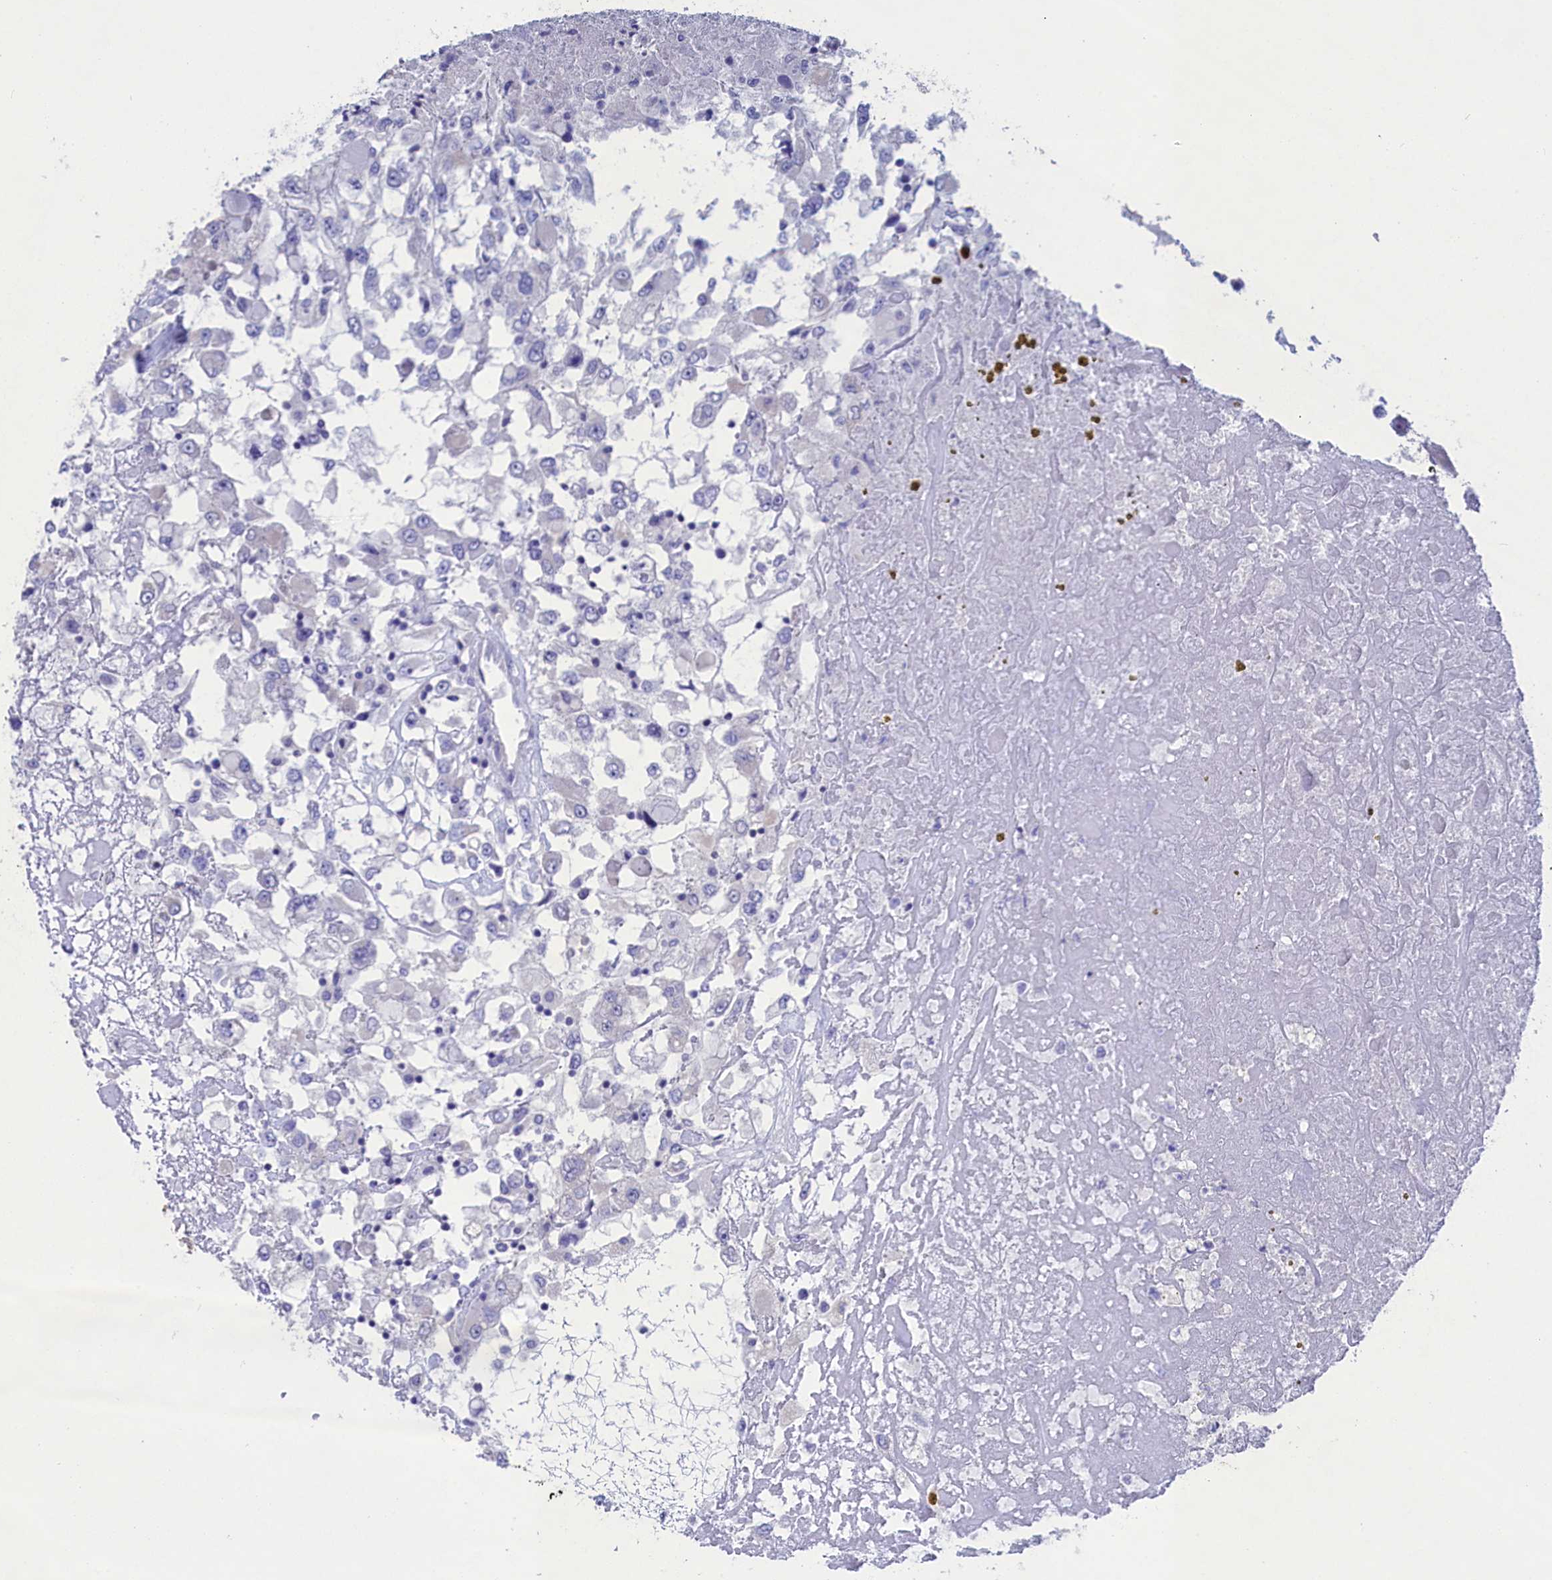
{"staining": {"intensity": "negative", "quantity": "none", "location": "none"}, "tissue": "renal cancer", "cell_type": "Tumor cells", "image_type": "cancer", "snomed": [{"axis": "morphology", "description": "Adenocarcinoma, NOS"}, {"axis": "topography", "description": "Kidney"}], "caption": "Immunohistochemical staining of human renal adenocarcinoma demonstrates no significant staining in tumor cells. (DAB immunohistochemistry with hematoxylin counter stain).", "gene": "PRDM12", "patient": {"sex": "female", "age": 52}}